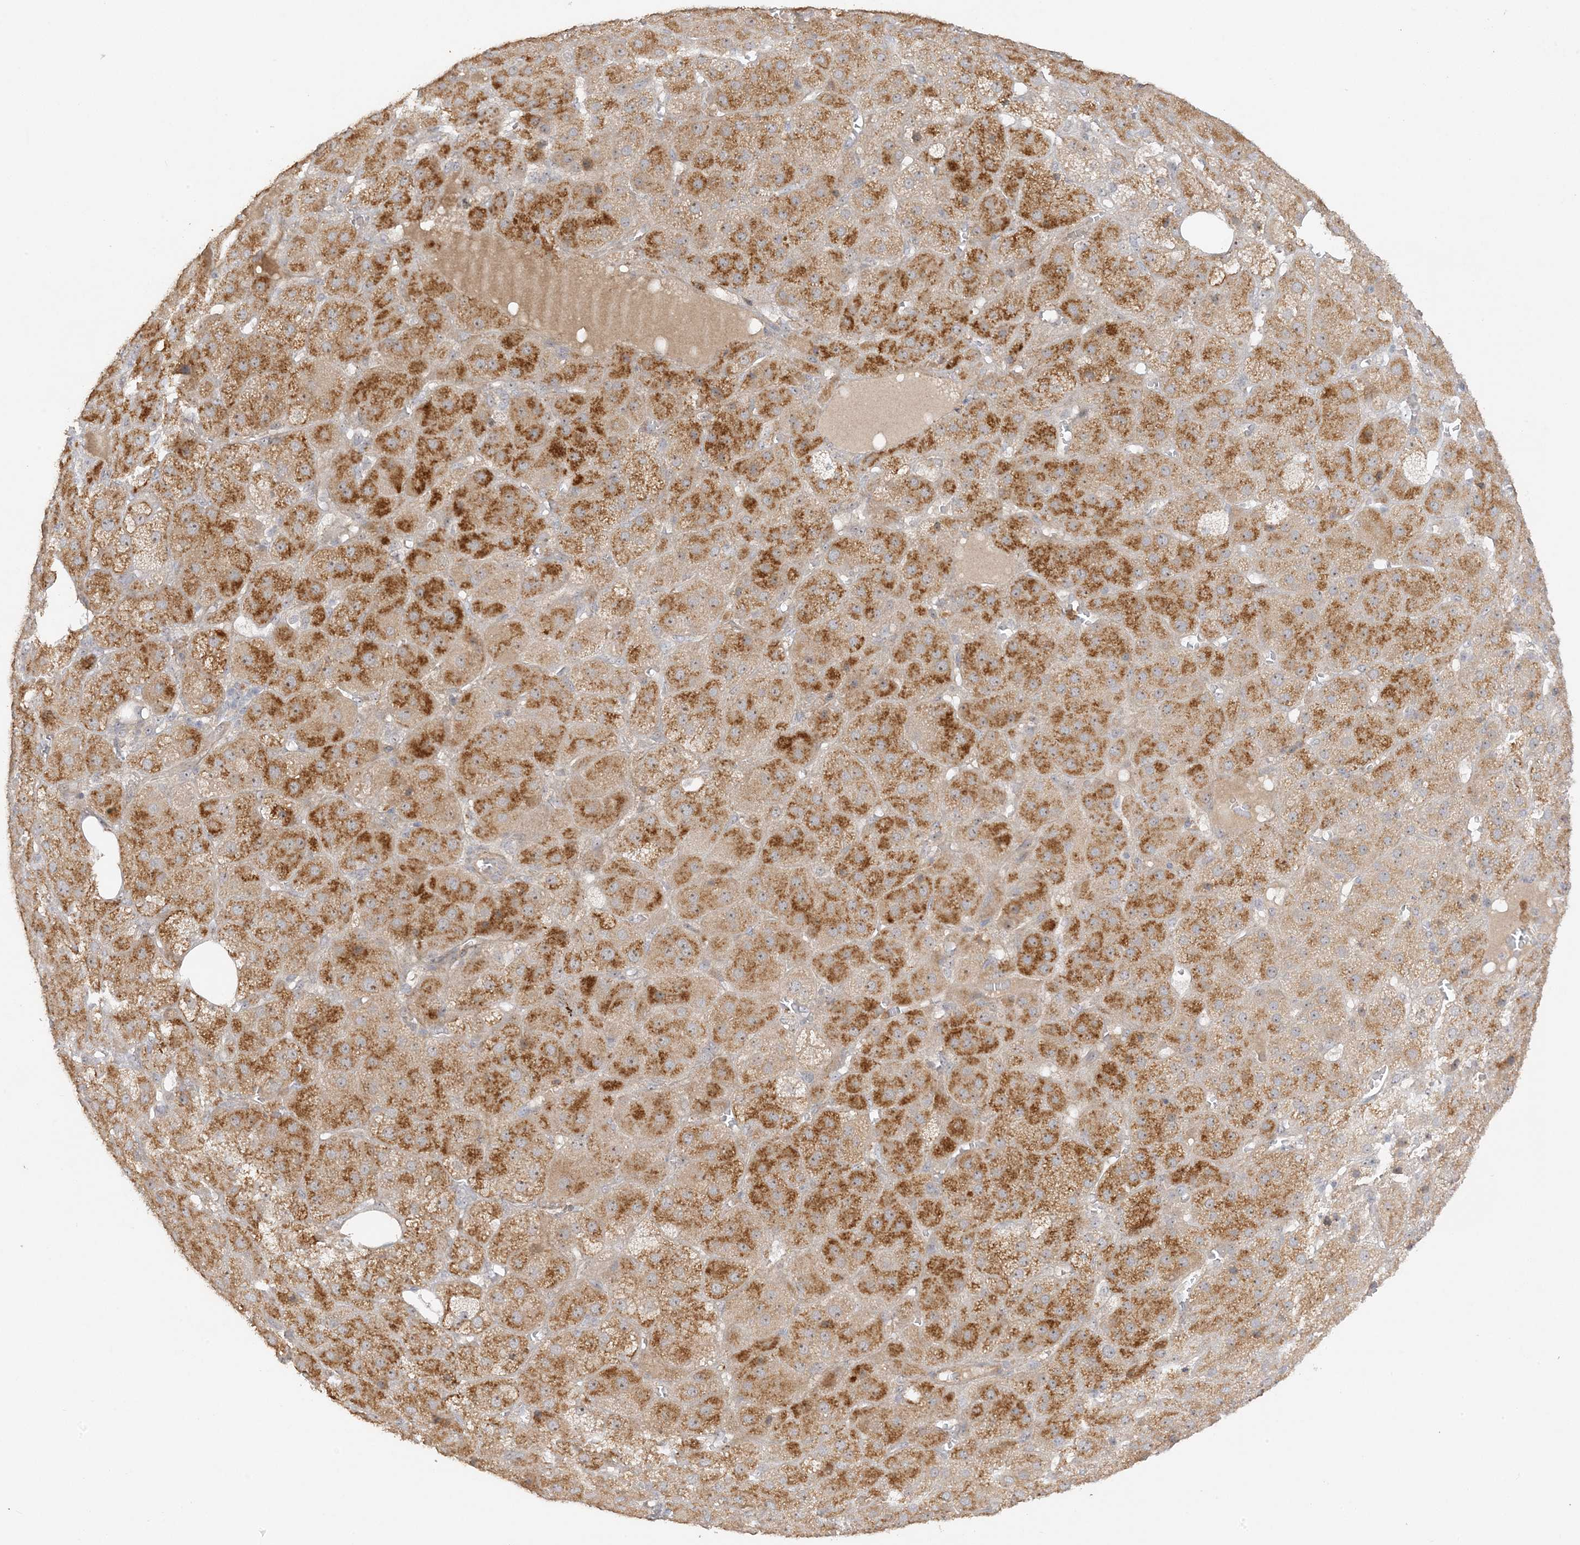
{"staining": {"intensity": "moderate", "quantity": "25%-75%", "location": "cytoplasmic/membranous"}, "tissue": "adrenal gland", "cell_type": "Glandular cells", "image_type": "normal", "snomed": [{"axis": "morphology", "description": "Normal tissue, NOS"}, {"axis": "topography", "description": "Adrenal gland"}], "caption": "IHC micrograph of normal adrenal gland stained for a protein (brown), which demonstrates medium levels of moderate cytoplasmic/membranous staining in about 25%-75% of glandular cells.", "gene": "DDX18", "patient": {"sex": "female", "age": 57}}